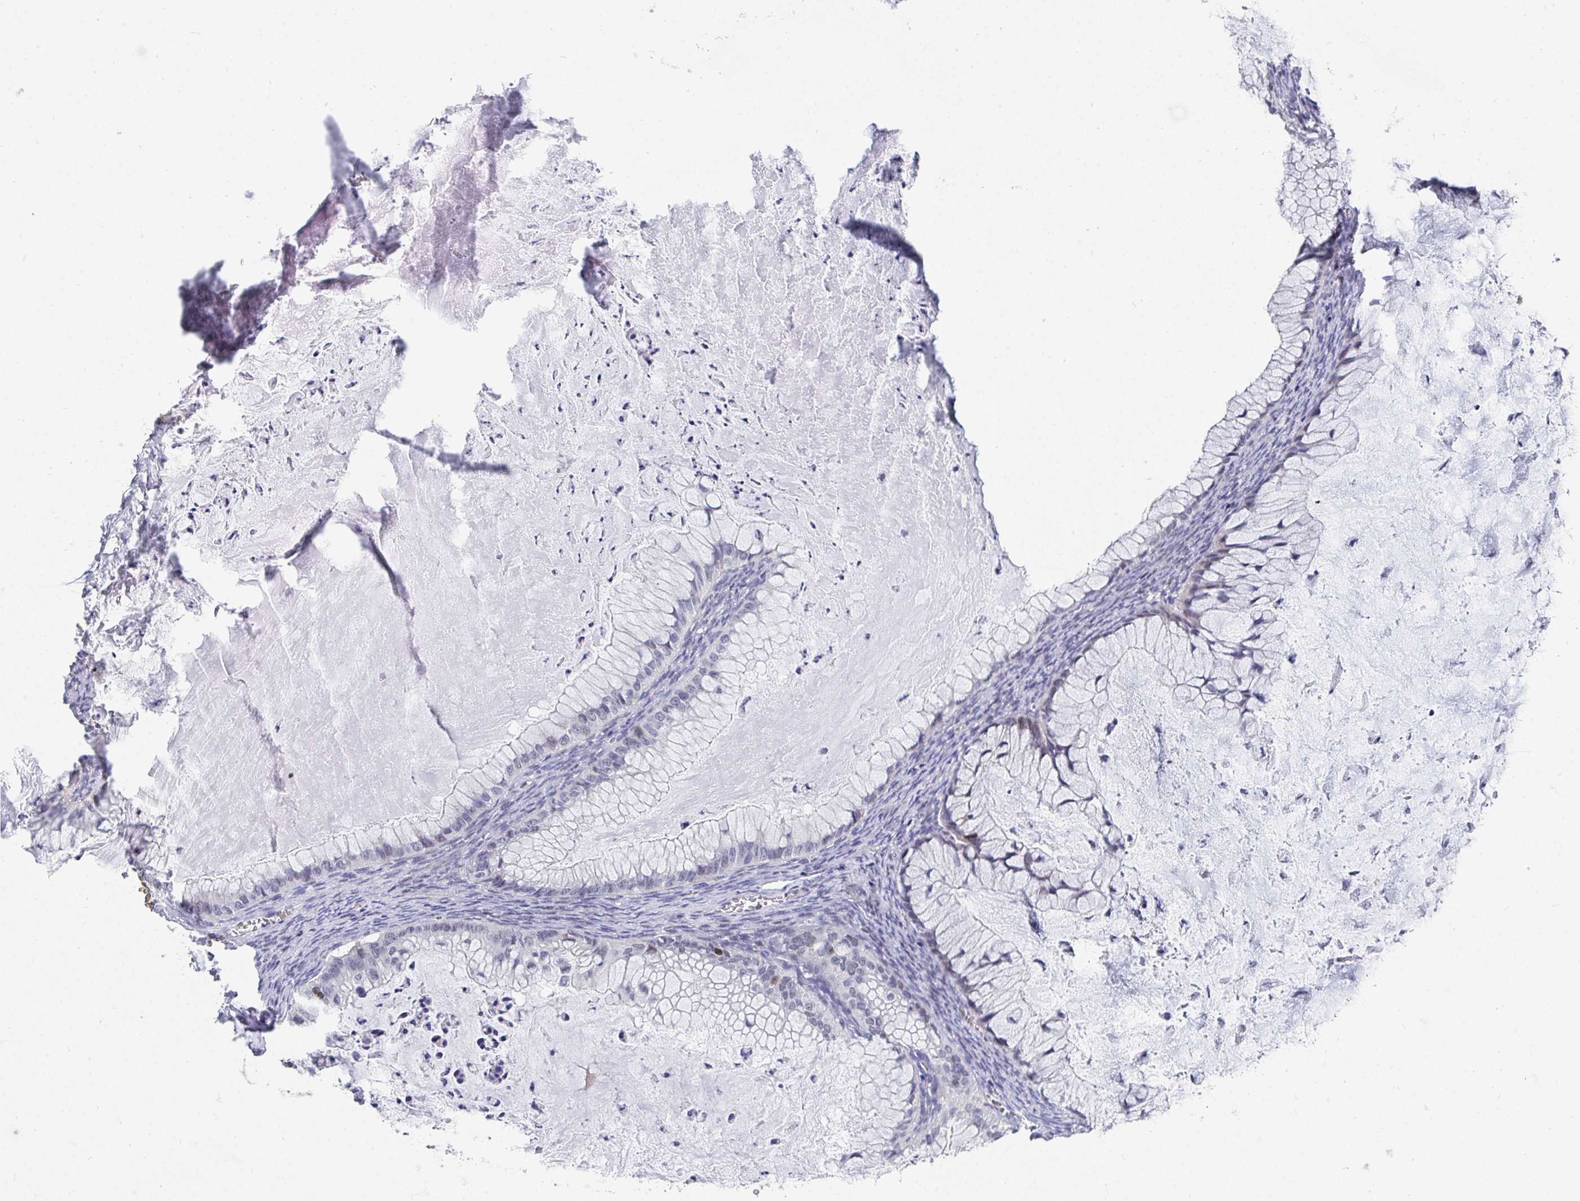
{"staining": {"intensity": "moderate", "quantity": "<25%", "location": "nuclear"}, "tissue": "ovarian cancer", "cell_type": "Tumor cells", "image_type": "cancer", "snomed": [{"axis": "morphology", "description": "Cystadenocarcinoma, mucinous, NOS"}, {"axis": "topography", "description": "Ovary"}], "caption": "Protein positivity by immunohistochemistry exhibits moderate nuclear staining in about <25% of tumor cells in ovarian cancer.", "gene": "ATP5F1C", "patient": {"sex": "female", "age": 72}}